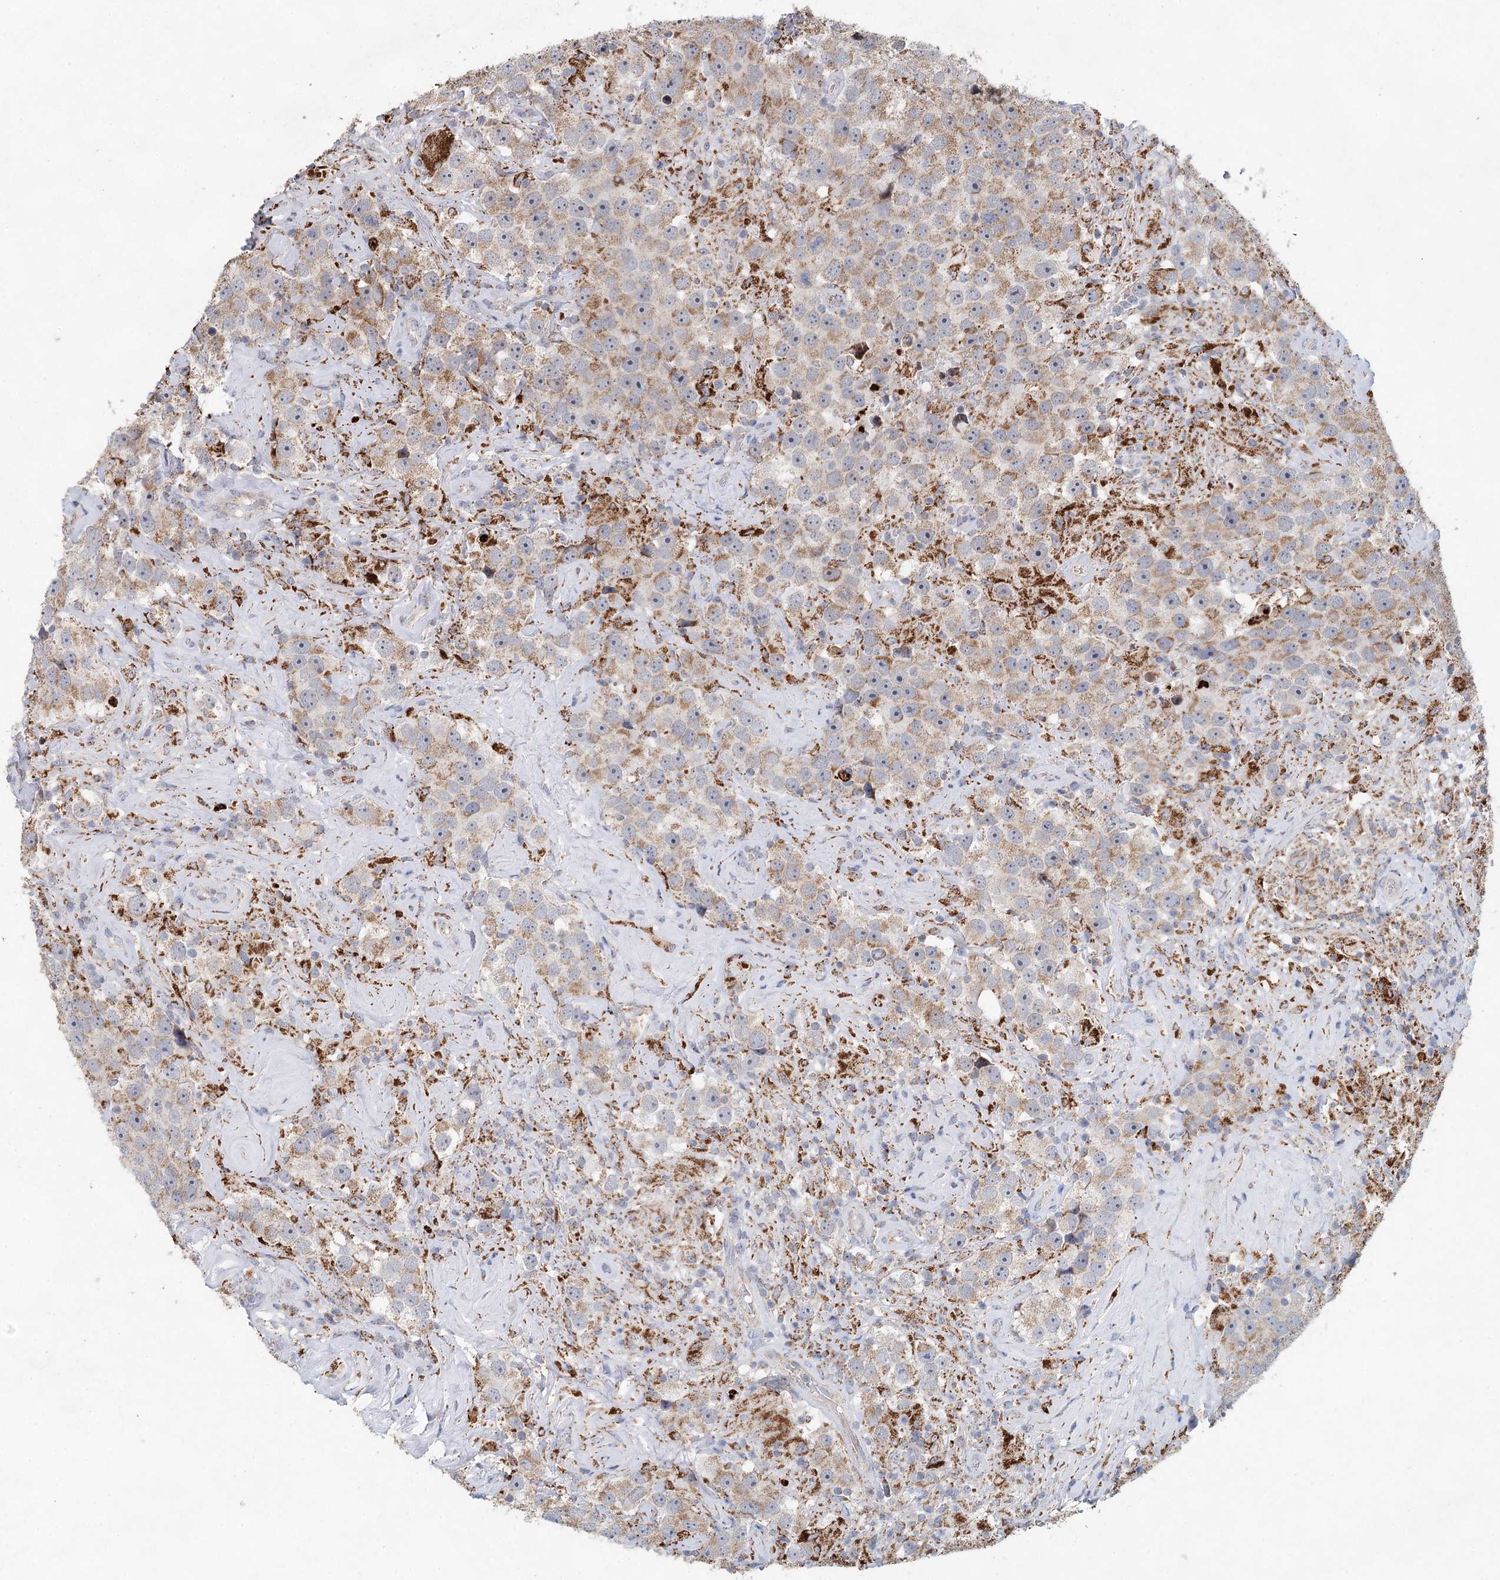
{"staining": {"intensity": "moderate", "quantity": ">75%", "location": "cytoplasmic/membranous"}, "tissue": "testis cancer", "cell_type": "Tumor cells", "image_type": "cancer", "snomed": [{"axis": "morphology", "description": "Seminoma, NOS"}, {"axis": "topography", "description": "Testis"}], "caption": "A medium amount of moderate cytoplasmic/membranous positivity is present in about >75% of tumor cells in testis seminoma tissue.", "gene": "XPO6", "patient": {"sex": "male", "age": 49}}